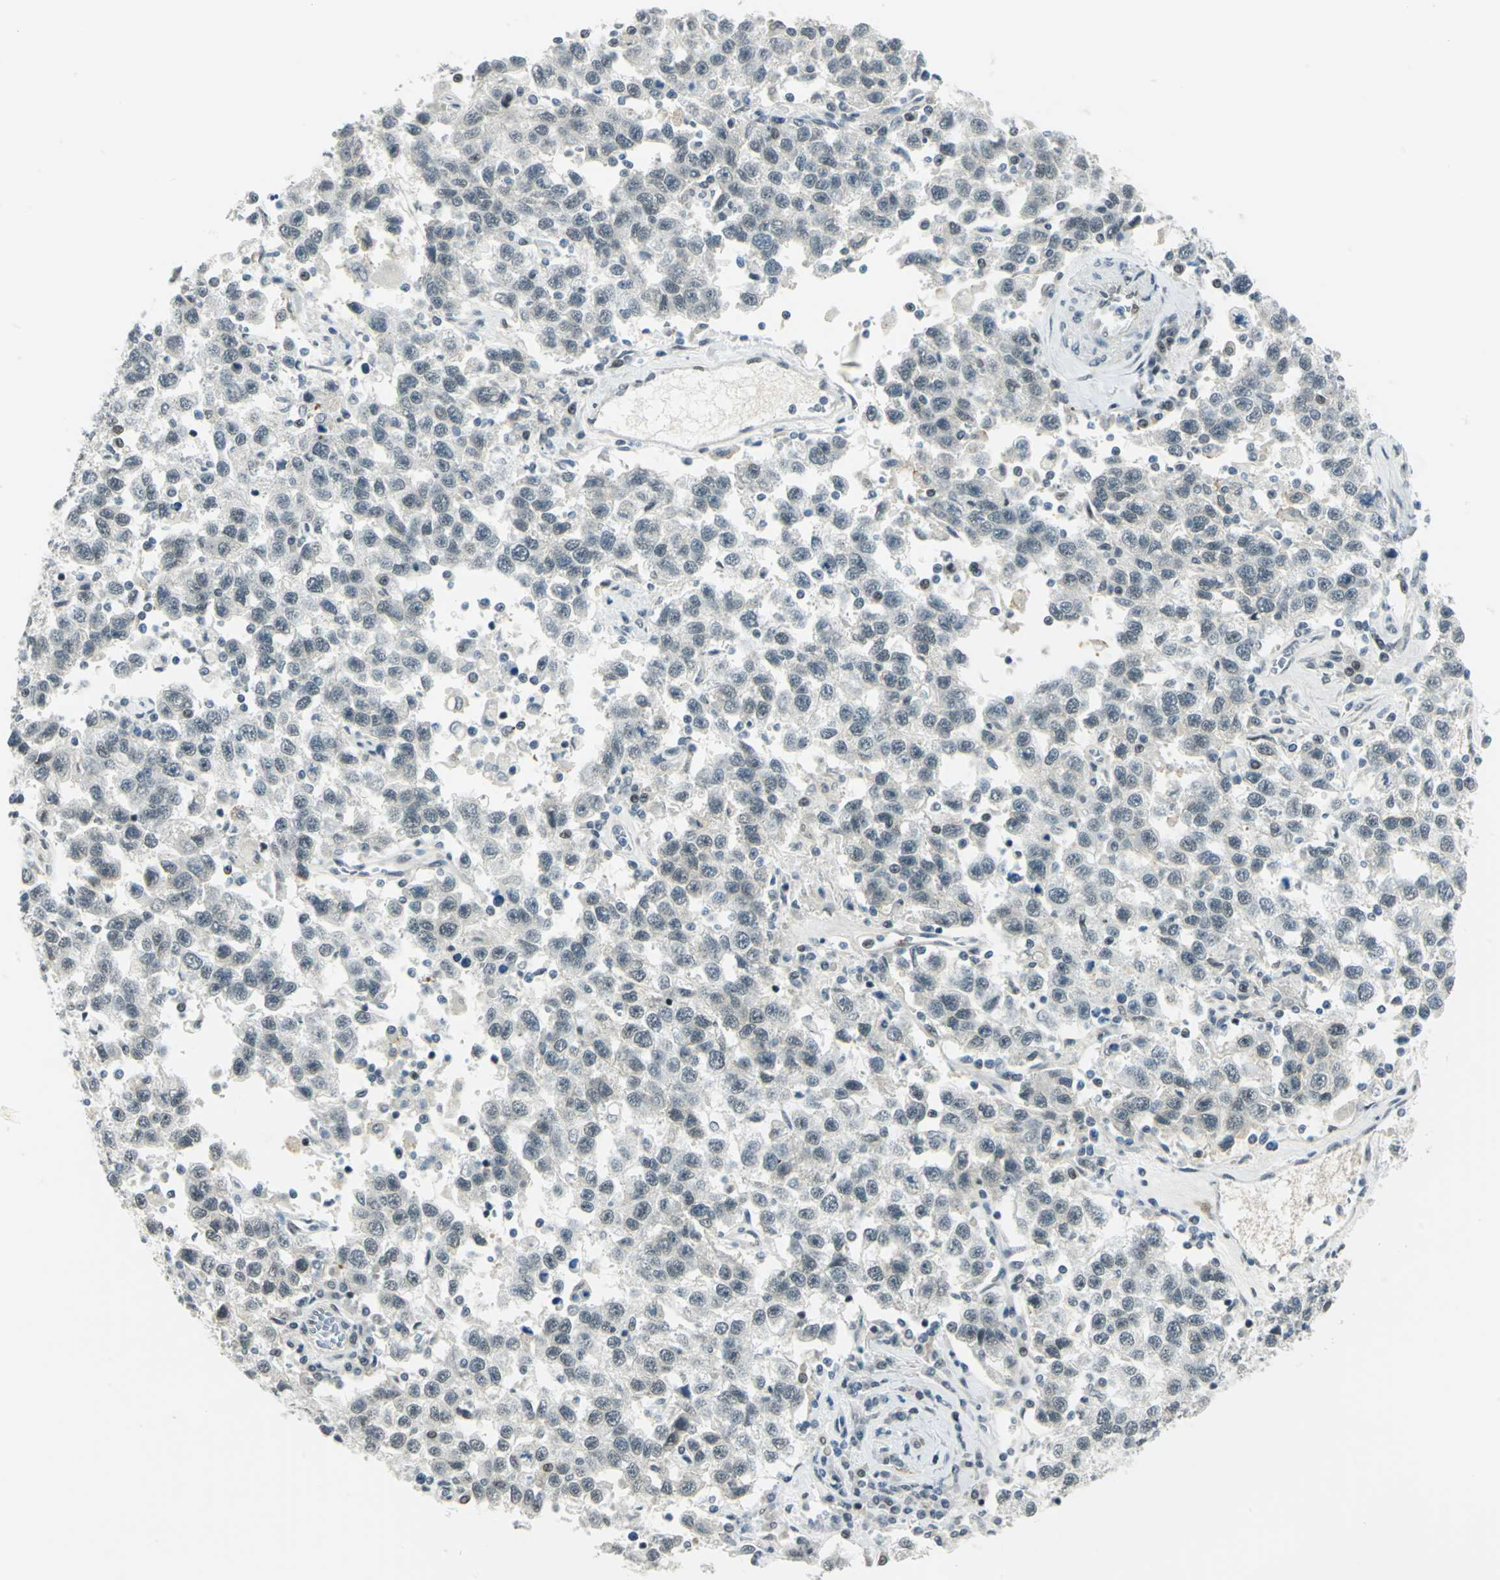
{"staining": {"intensity": "moderate", "quantity": "25%-75%", "location": "nuclear"}, "tissue": "testis cancer", "cell_type": "Tumor cells", "image_type": "cancer", "snomed": [{"axis": "morphology", "description": "Seminoma, NOS"}, {"axis": "topography", "description": "Testis"}], "caption": "Protein staining by IHC demonstrates moderate nuclear expression in about 25%-75% of tumor cells in testis cancer (seminoma).", "gene": "MTMR10", "patient": {"sex": "male", "age": 41}}